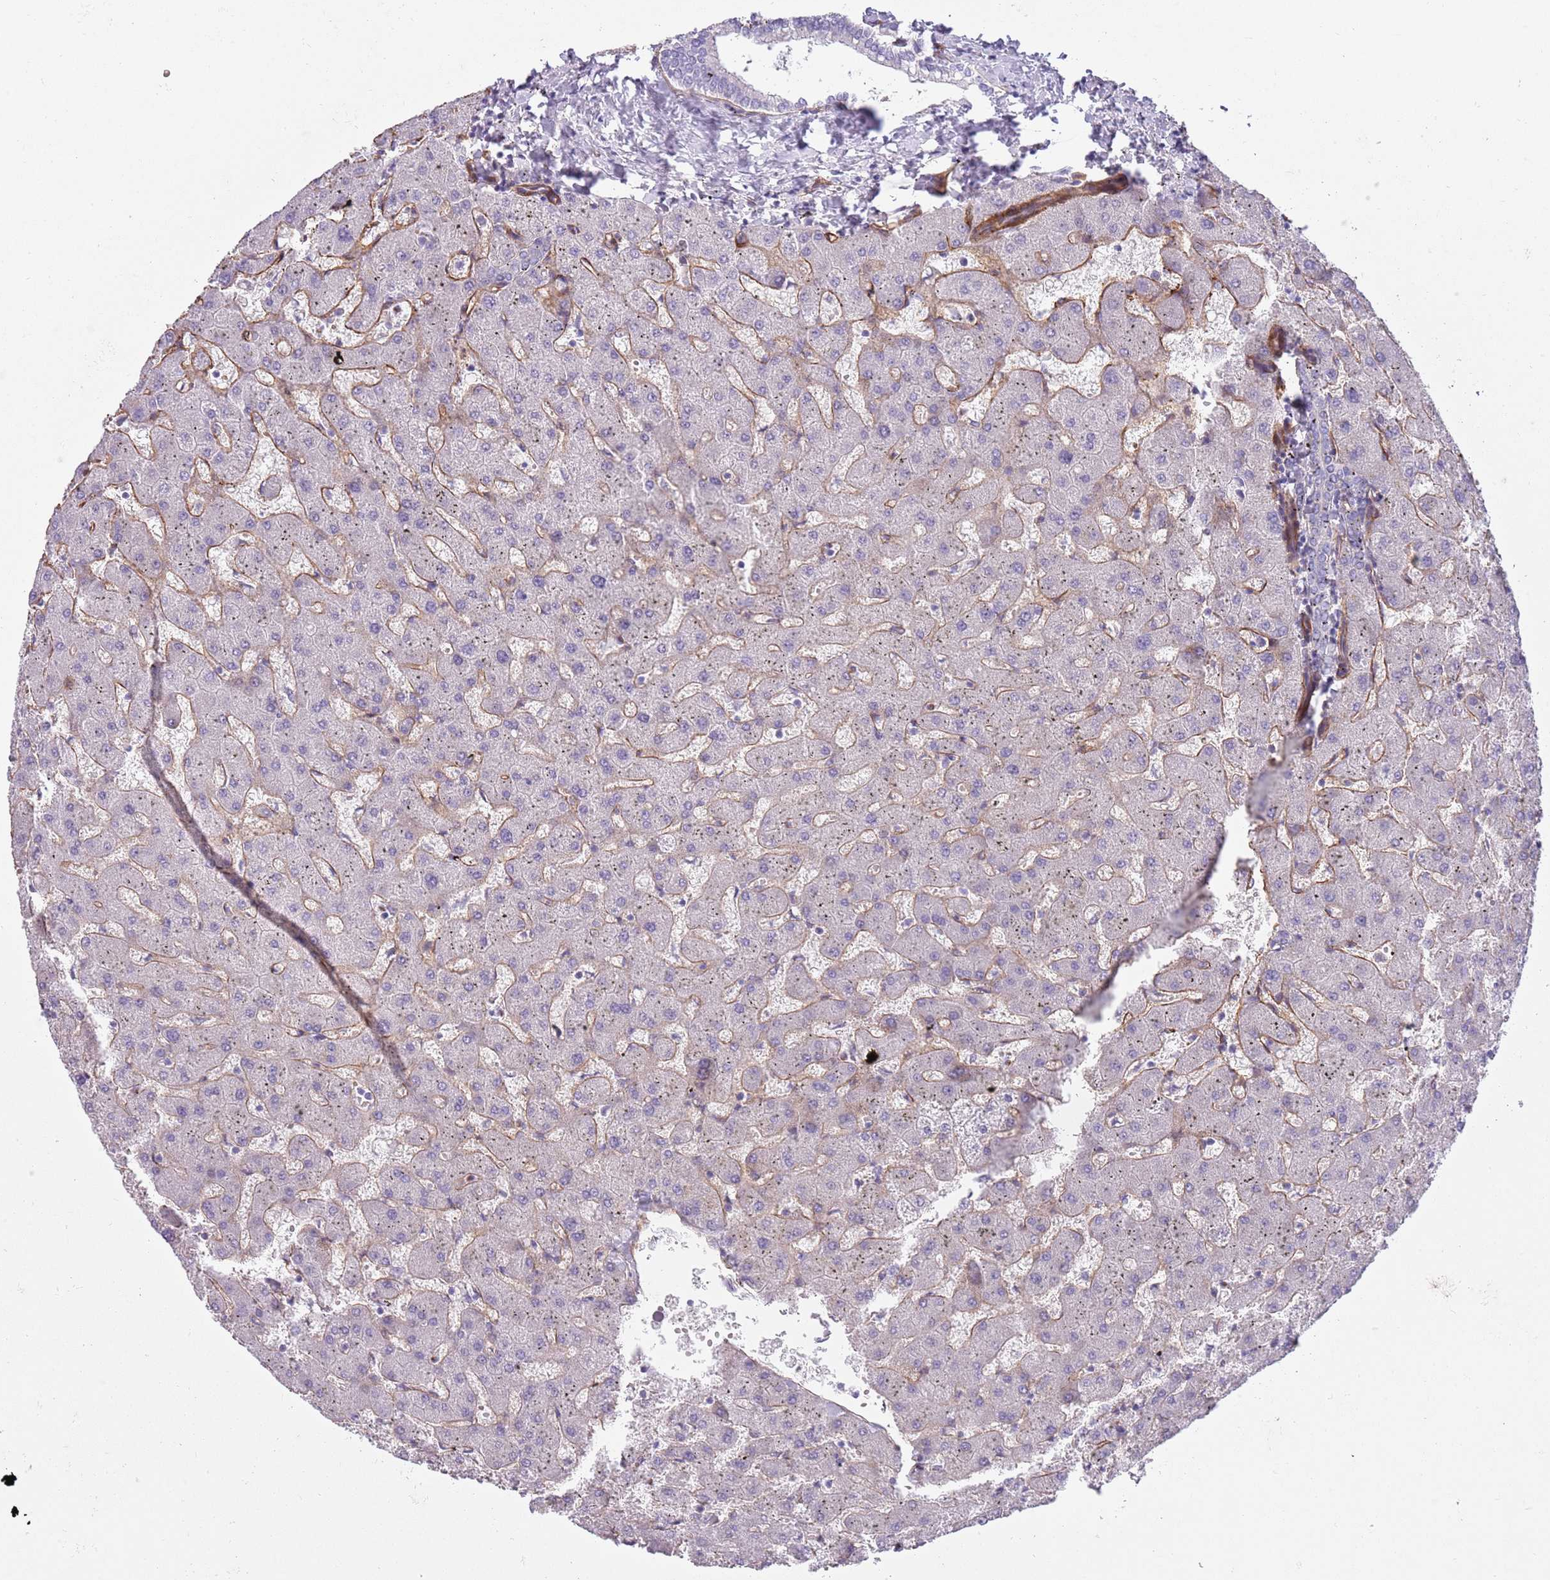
{"staining": {"intensity": "negative", "quantity": "none", "location": "none"}, "tissue": "liver", "cell_type": "Cholangiocytes", "image_type": "normal", "snomed": [{"axis": "morphology", "description": "Normal tissue, NOS"}, {"axis": "topography", "description": "Liver"}], "caption": "Immunohistochemistry (IHC) histopathology image of unremarkable liver stained for a protein (brown), which exhibits no staining in cholangiocytes. (DAB immunohistochemistry (IHC) with hematoxylin counter stain).", "gene": "TINAGL1", "patient": {"sex": "female", "age": 63}}